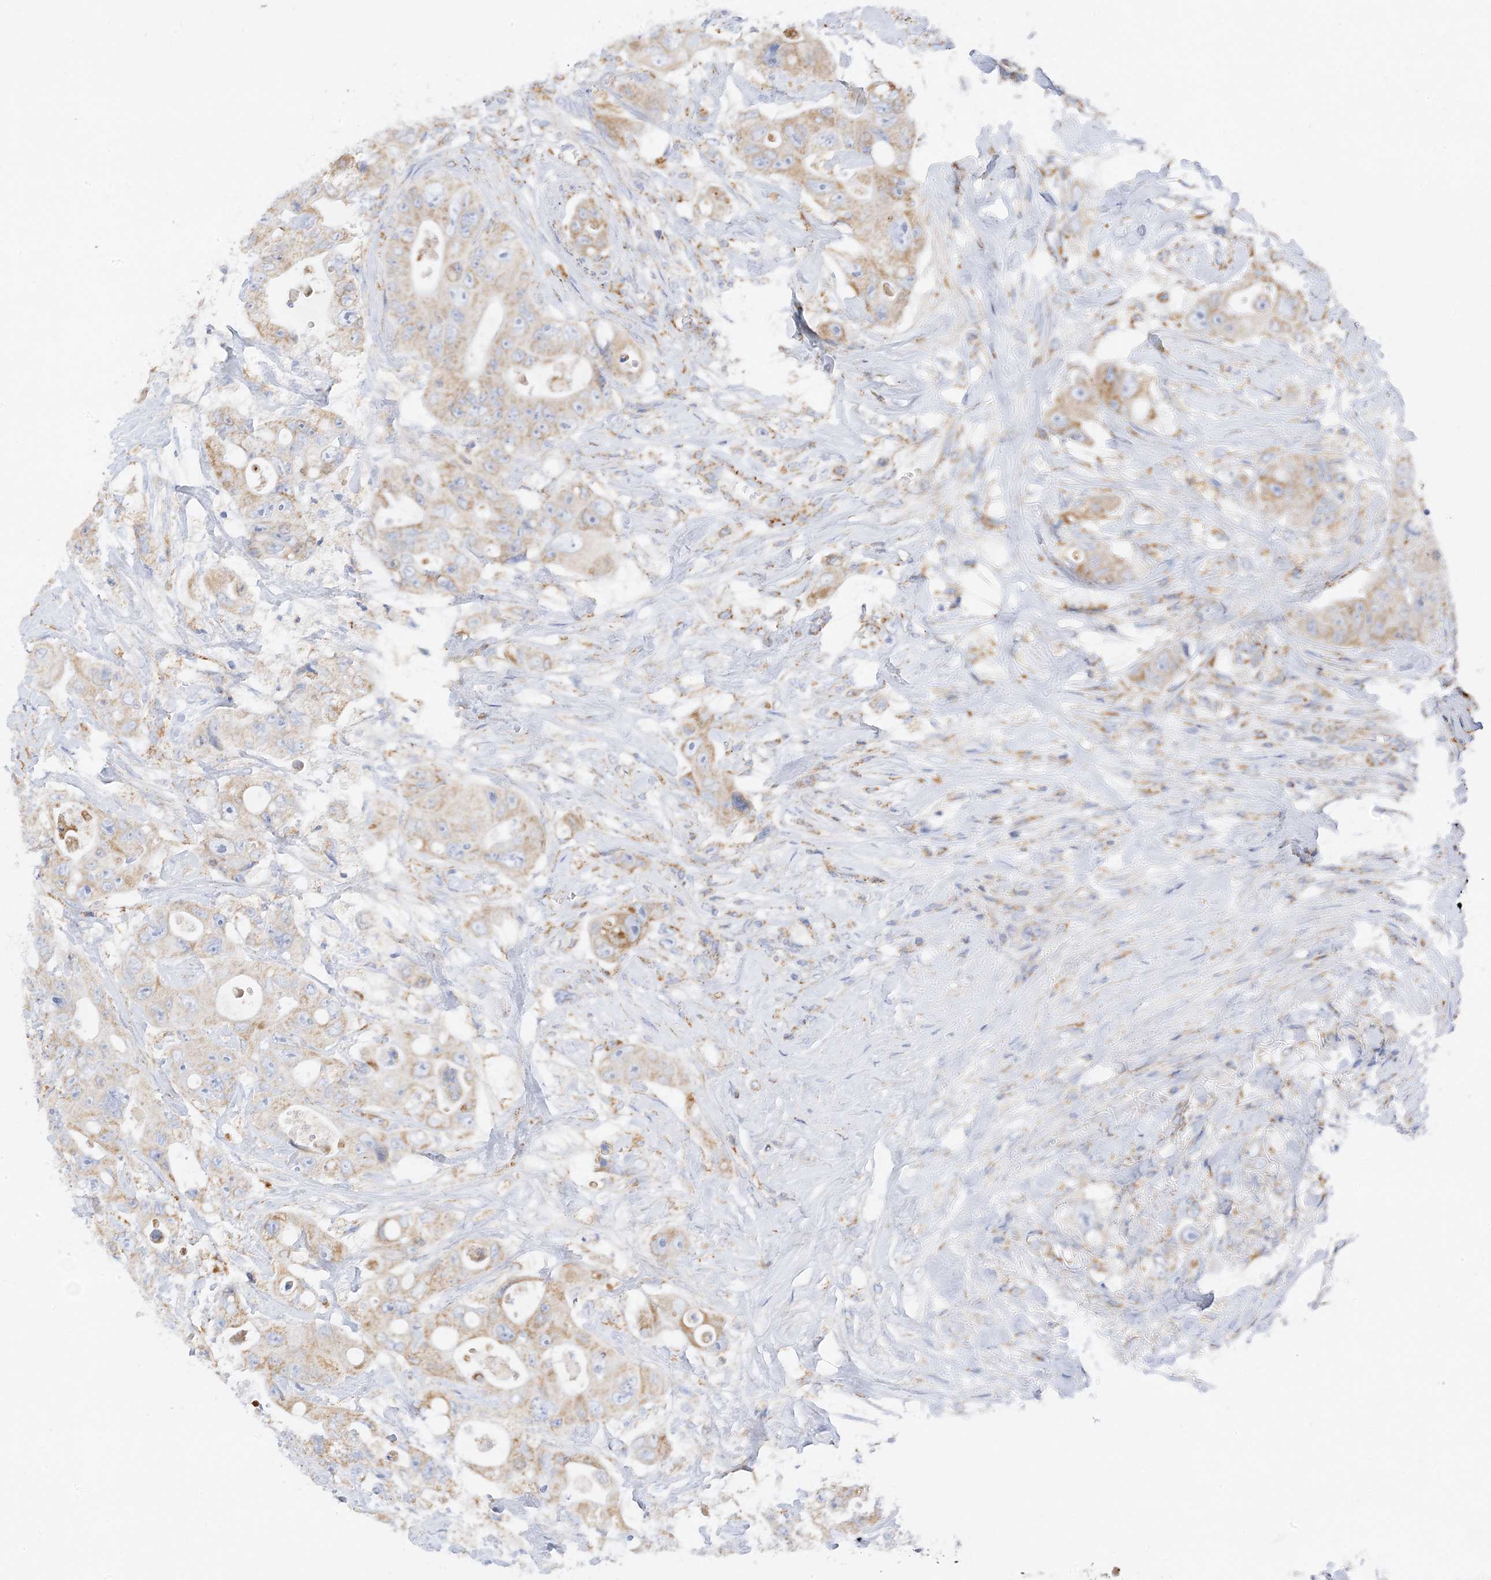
{"staining": {"intensity": "moderate", "quantity": ">75%", "location": "cytoplasmic/membranous"}, "tissue": "colorectal cancer", "cell_type": "Tumor cells", "image_type": "cancer", "snomed": [{"axis": "morphology", "description": "Adenocarcinoma, NOS"}, {"axis": "topography", "description": "Colon"}], "caption": "This micrograph reveals immunohistochemistry staining of colorectal cancer (adenocarcinoma), with medium moderate cytoplasmic/membranous staining in about >75% of tumor cells.", "gene": "CAPN13", "patient": {"sex": "female", "age": 46}}